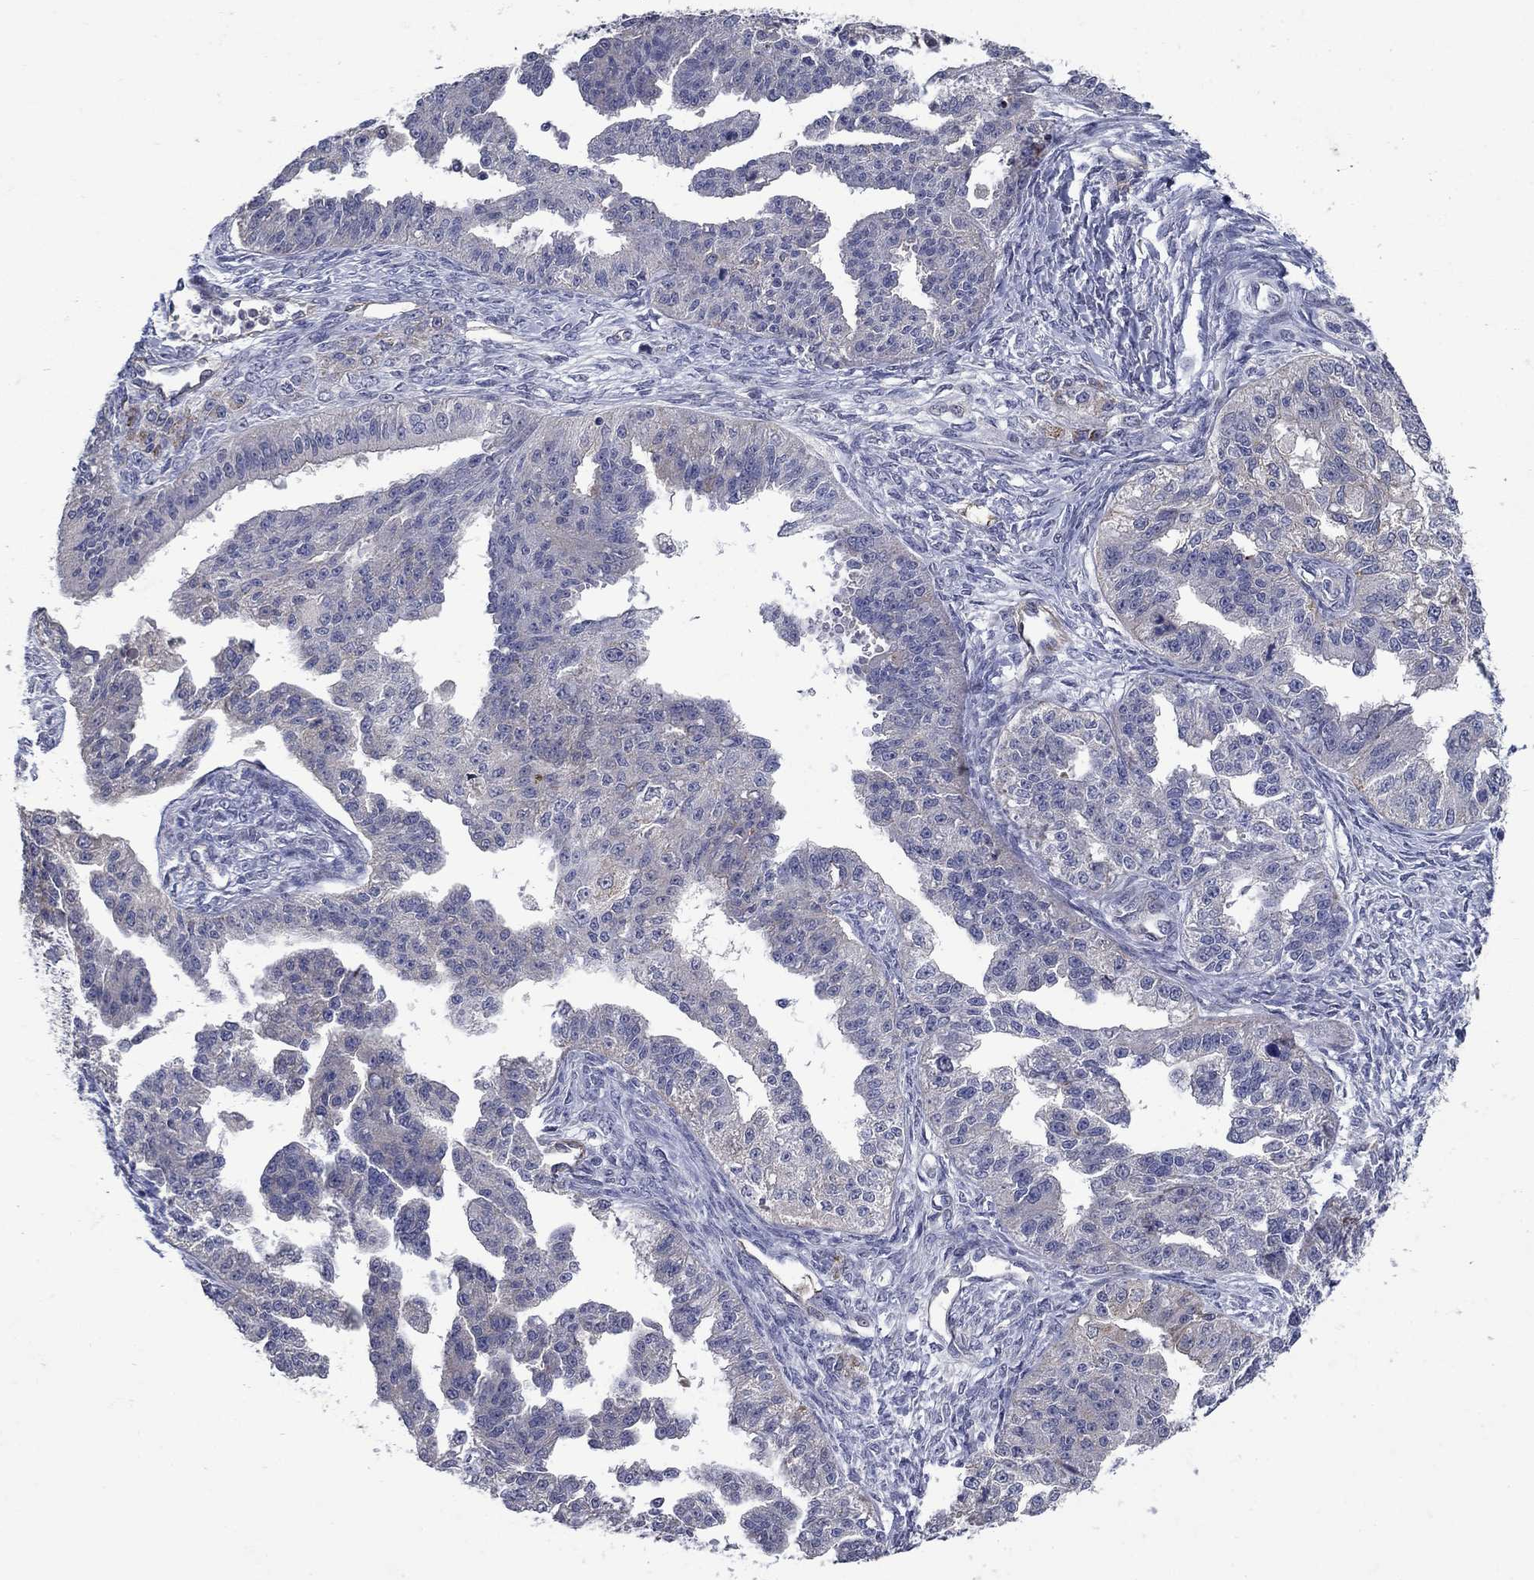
{"staining": {"intensity": "negative", "quantity": "none", "location": "none"}, "tissue": "ovarian cancer", "cell_type": "Tumor cells", "image_type": "cancer", "snomed": [{"axis": "morphology", "description": "Cystadenocarcinoma, serous, NOS"}, {"axis": "topography", "description": "Ovary"}], "caption": "This is an immunohistochemistry (IHC) photomicrograph of human ovarian cancer (serous cystadenocarcinoma). There is no staining in tumor cells.", "gene": "SLC7A1", "patient": {"sex": "female", "age": 58}}